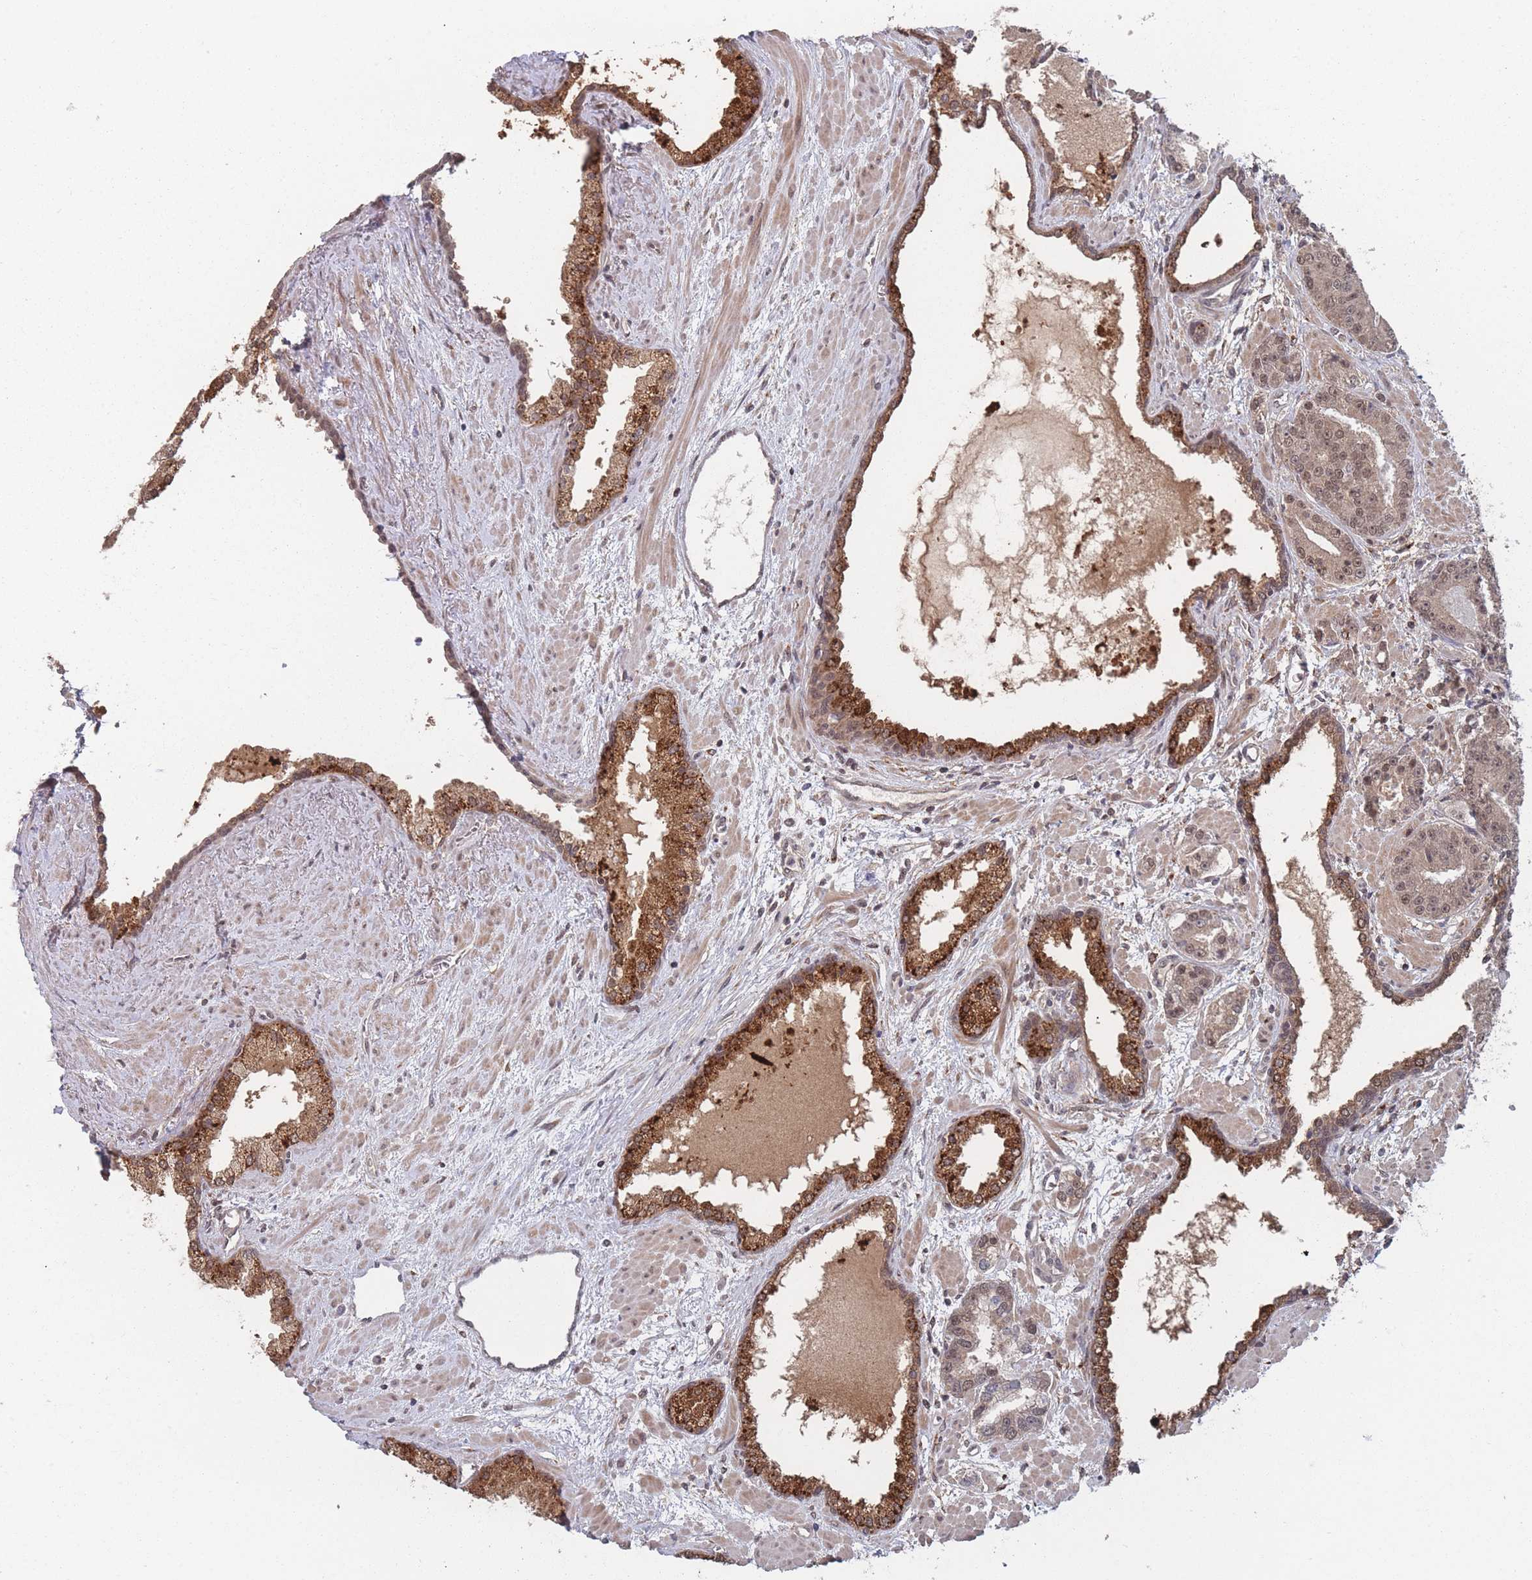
{"staining": {"intensity": "moderate", "quantity": ">75%", "location": "cytoplasmic/membranous,nuclear"}, "tissue": "prostate cancer", "cell_type": "Tumor cells", "image_type": "cancer", "snomed": [{"axis": "morphology", "description": "Adenocarcinoma, High grade"}, {"axis": "topography", "description": "Prostate"}], "caption": "This micrograph reveals immunohistochemistry (IHC) staining of high-grade adenocarcinoma (prostate), with medium moderate cytoplasmic/membranous and nuclear positivity in about >75% of tumor cells.", "gene": "CNTRL", "patient": {"sex": "male", "age": 71}}